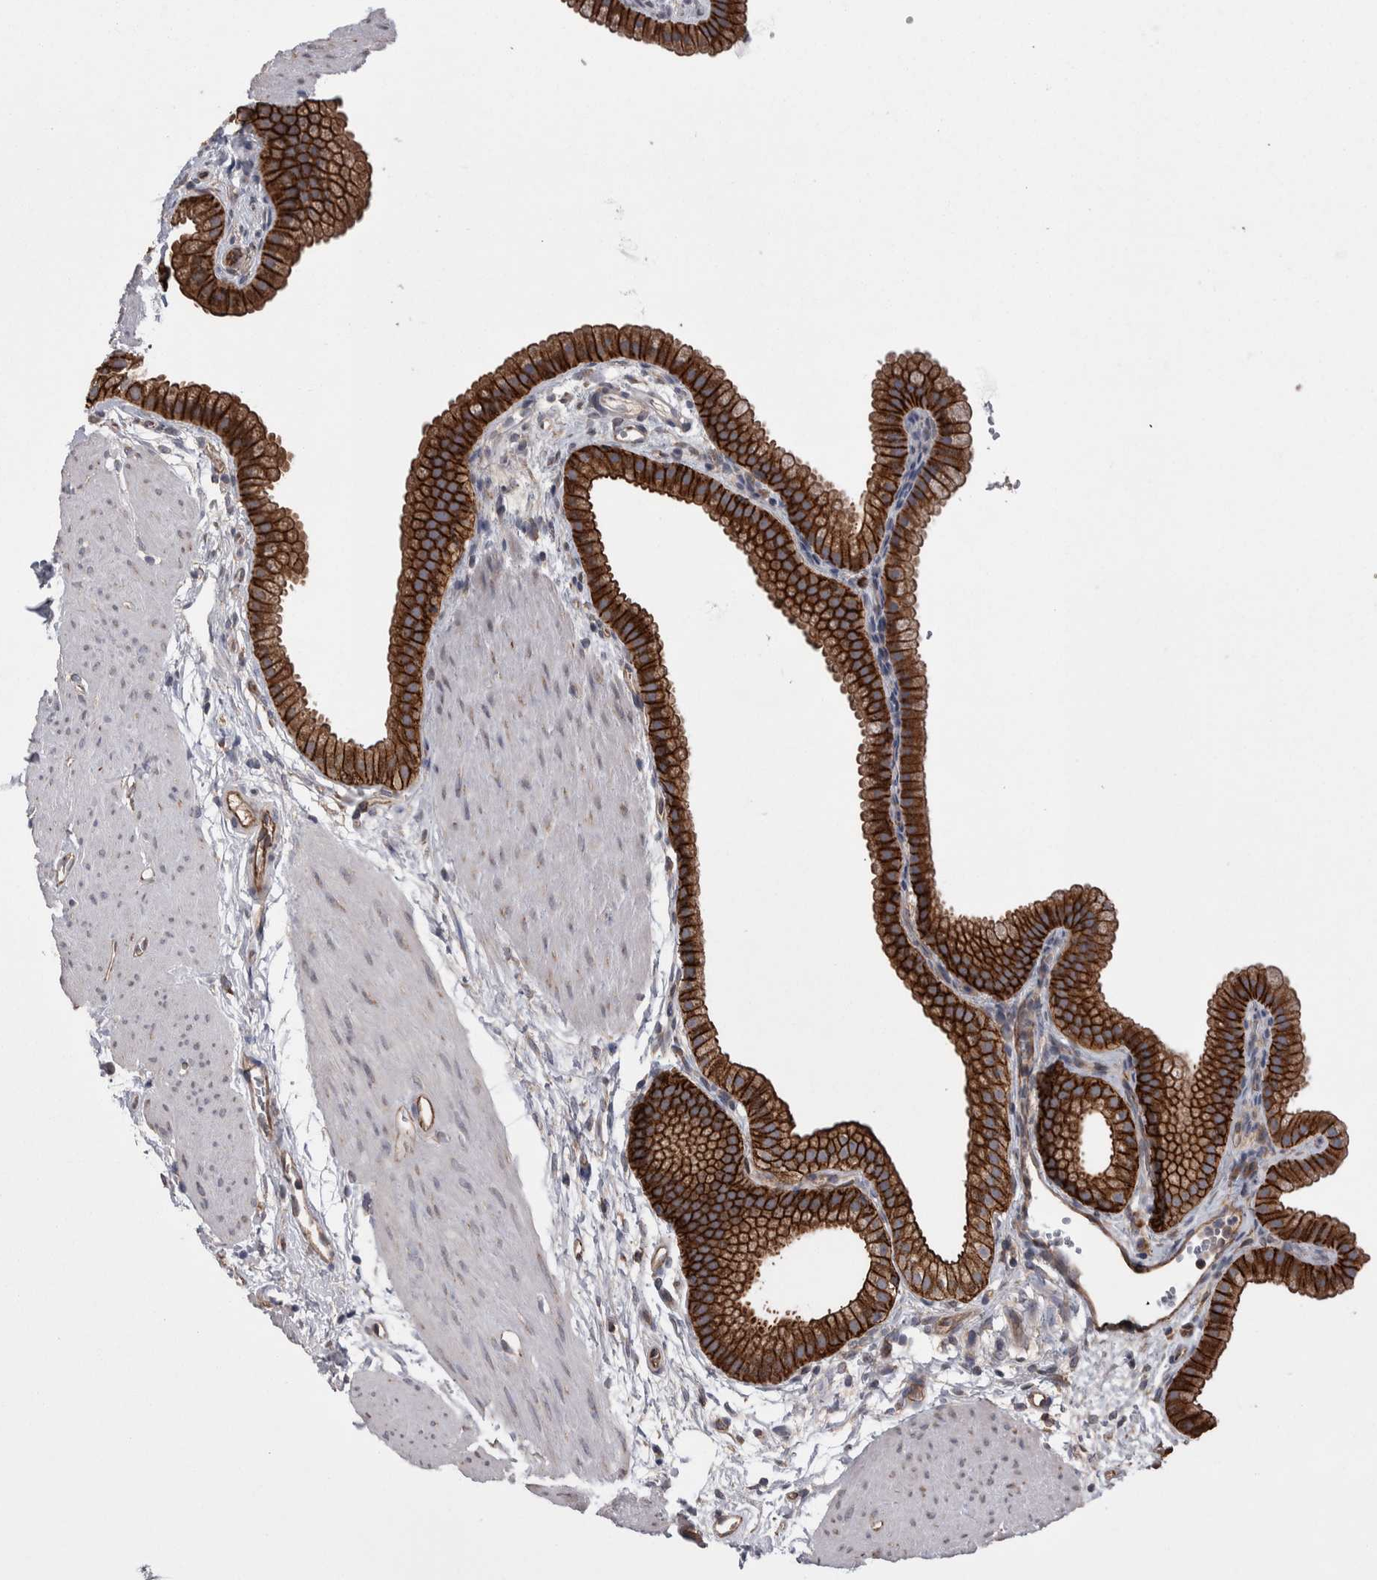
{"staining": {"intensity": "strong", "quantity": ">75%", "location": "cytoplasmic/membranous"}, "tissue": "gallbladder", "cell_type": "Glandular cells", "image_type": "normal", "snomed": [{"axis": "morphology", "description": "Normal tissue, NOS"}, {"axis": "topography", "description": "Gallbladder"}], "caption": "Gallbladder stained with immunohistochemistry (IHC) exhibits strong cytoplasmic/membranous staining in about >75% of glandular cells.", "gene": "LIMA1", "patient": {"sex": "female", "age": 64}}